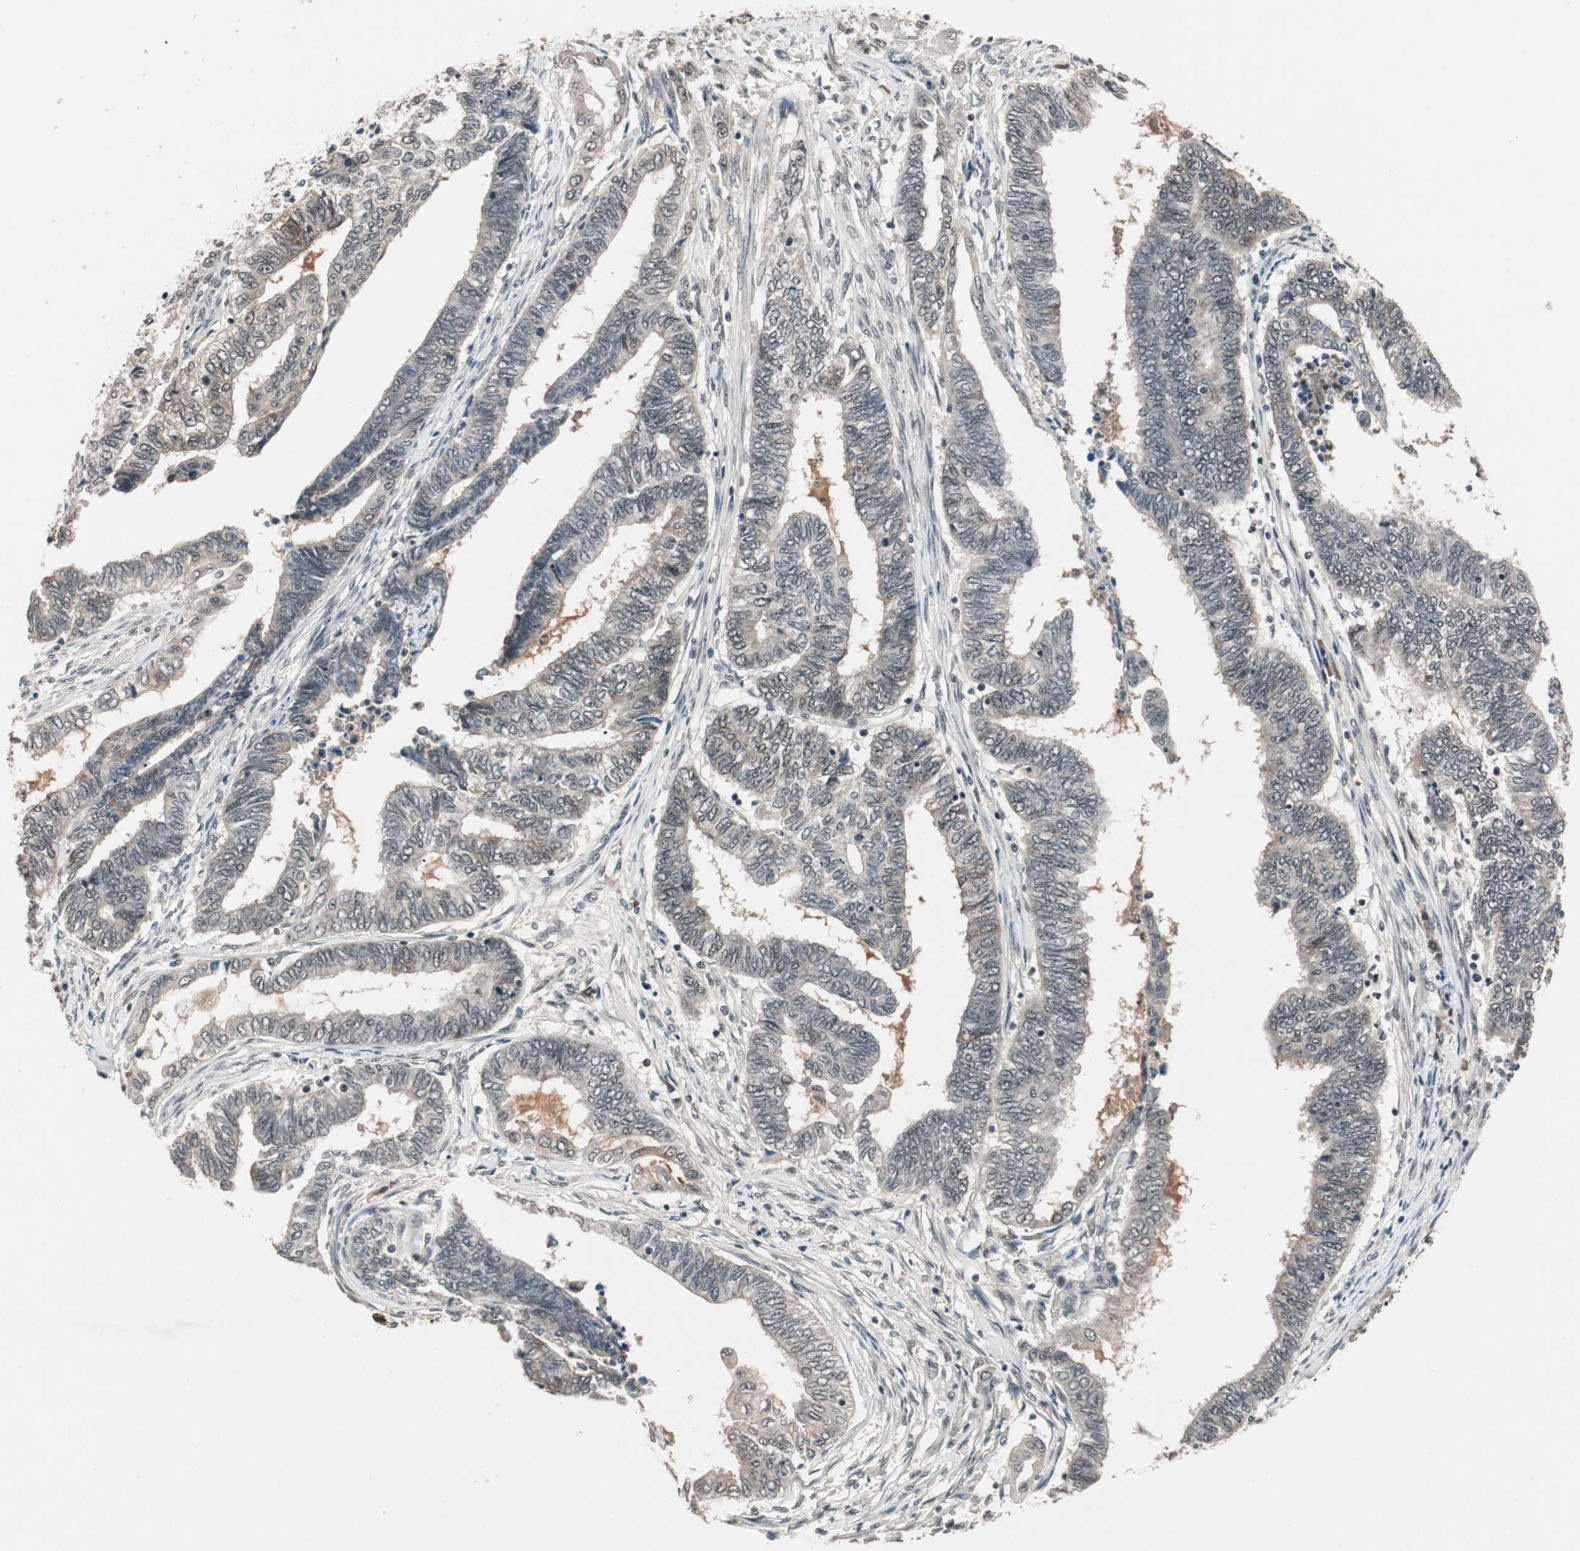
{"staining": {"intensity": "weak", "quantity": "<25%", "location": "cytoplasmic/membranous"}, "tissue": "endometrial cancer", "cell_type": "Tumor cells", "image_type": "cancer", "snomed": [{"axis": "morphology", "description": "Adenocarcinoma, NOS"}, {"axis": "topography", "description": "Uterus"}, {"axis": "topography", "description": "Endometrium"}], "caption": "The immunohistochemistry photomicrograph has no significant expression in tumor cells of endometrial cancer tissue.", "gene": "NFRKB", "patient": {"sex": "female", "age": 70}}